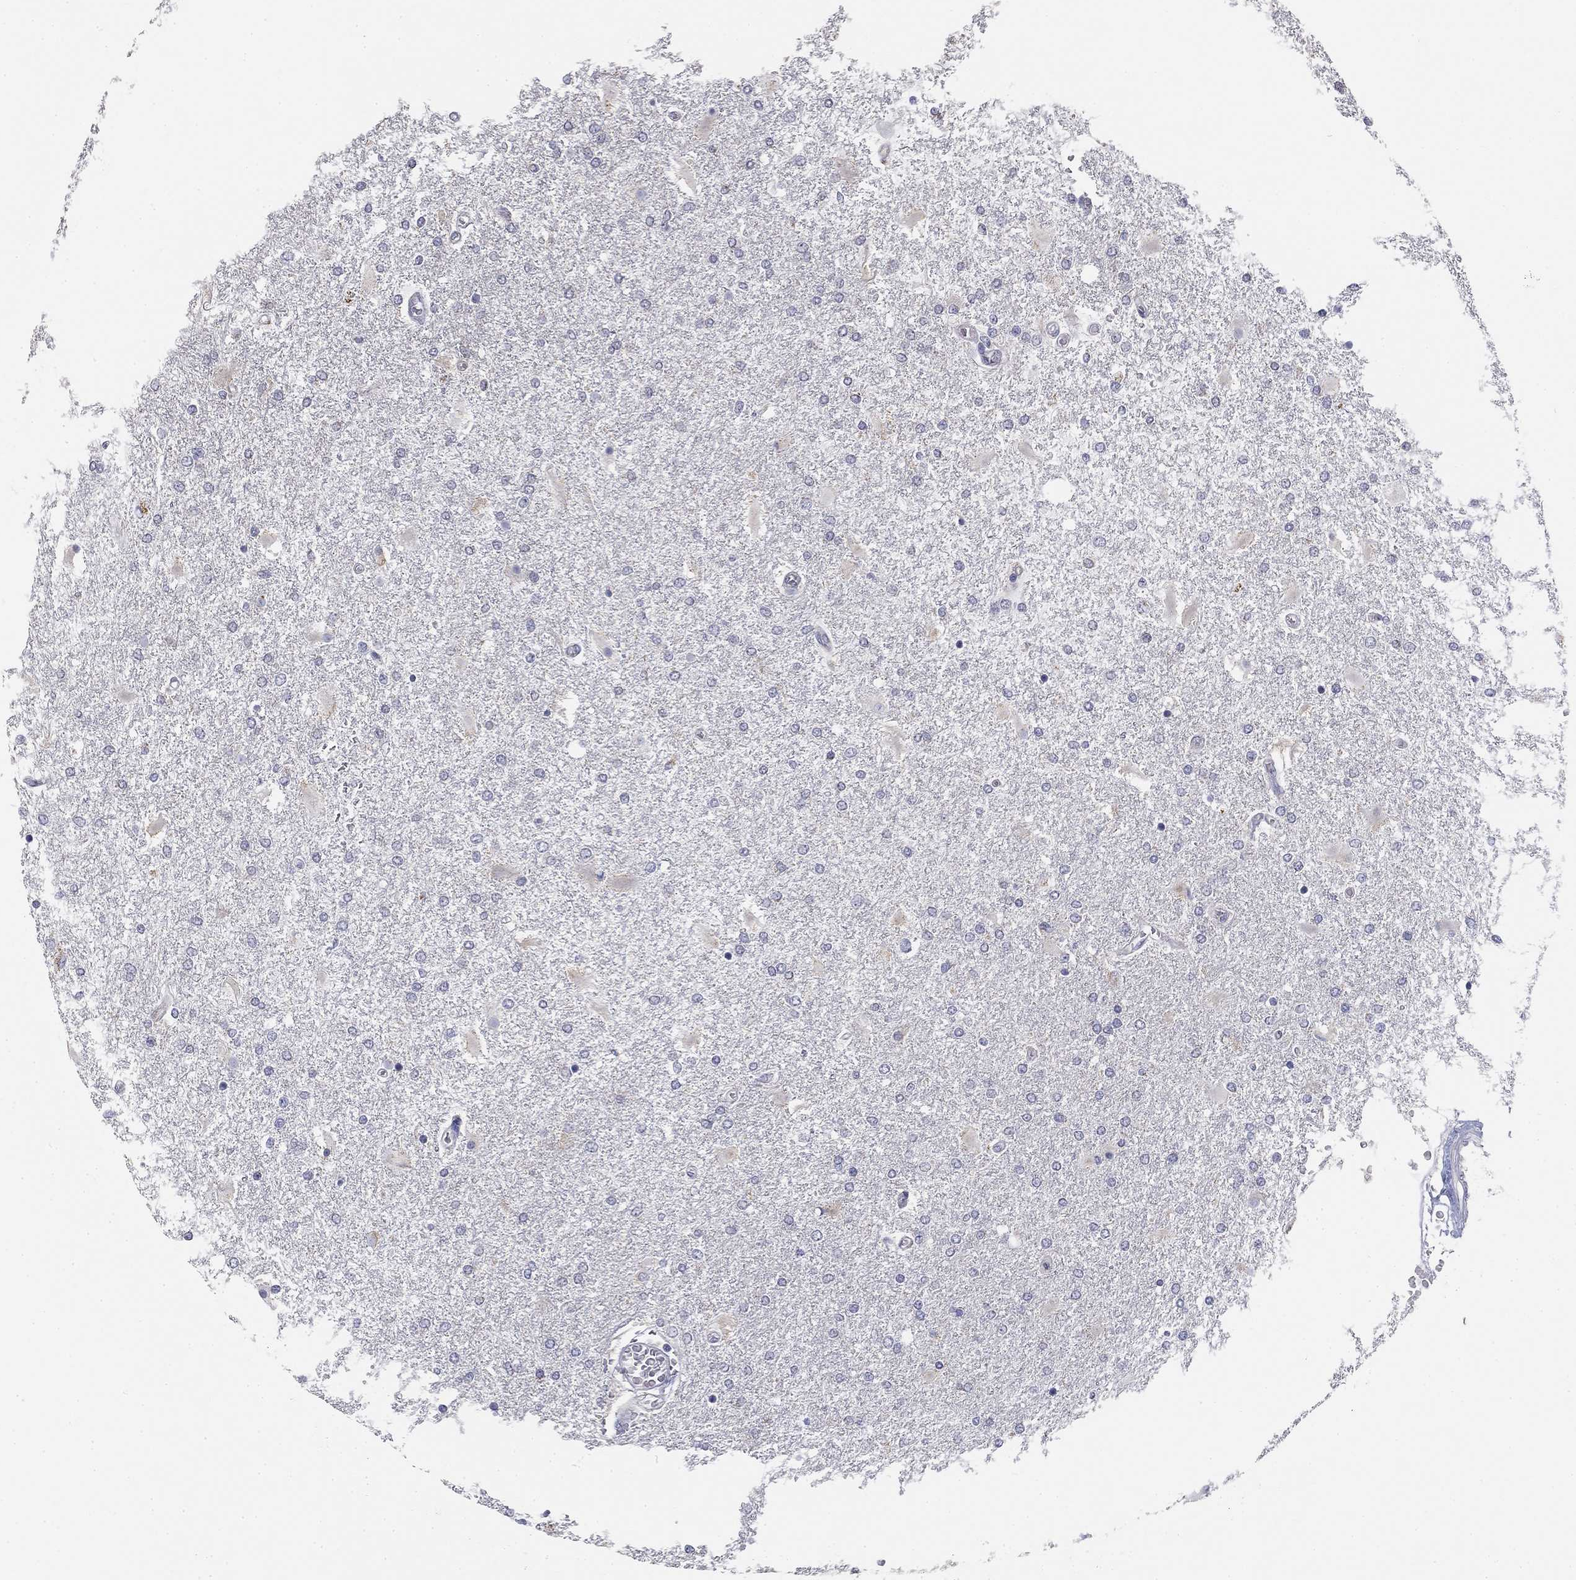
{"staining": {"intensity": "negative", "quantity": "none", "location": "none"}, "tissue": "glioma", "cell_type": "Tumor cells", "image_type": "cancer", "snomed": [{"axis": "morphology", "description": "Glioma, malignant, High grade"}, {"axis": "topography", "description": "Cerebral cortex"}], "caption": "Malignant glioma (high-grade) was stained to show a protein in brown. There is no significant staining in tumor cells.", "gene": "SLC2A9", "patient": {"sex": "male", "age": 79}}